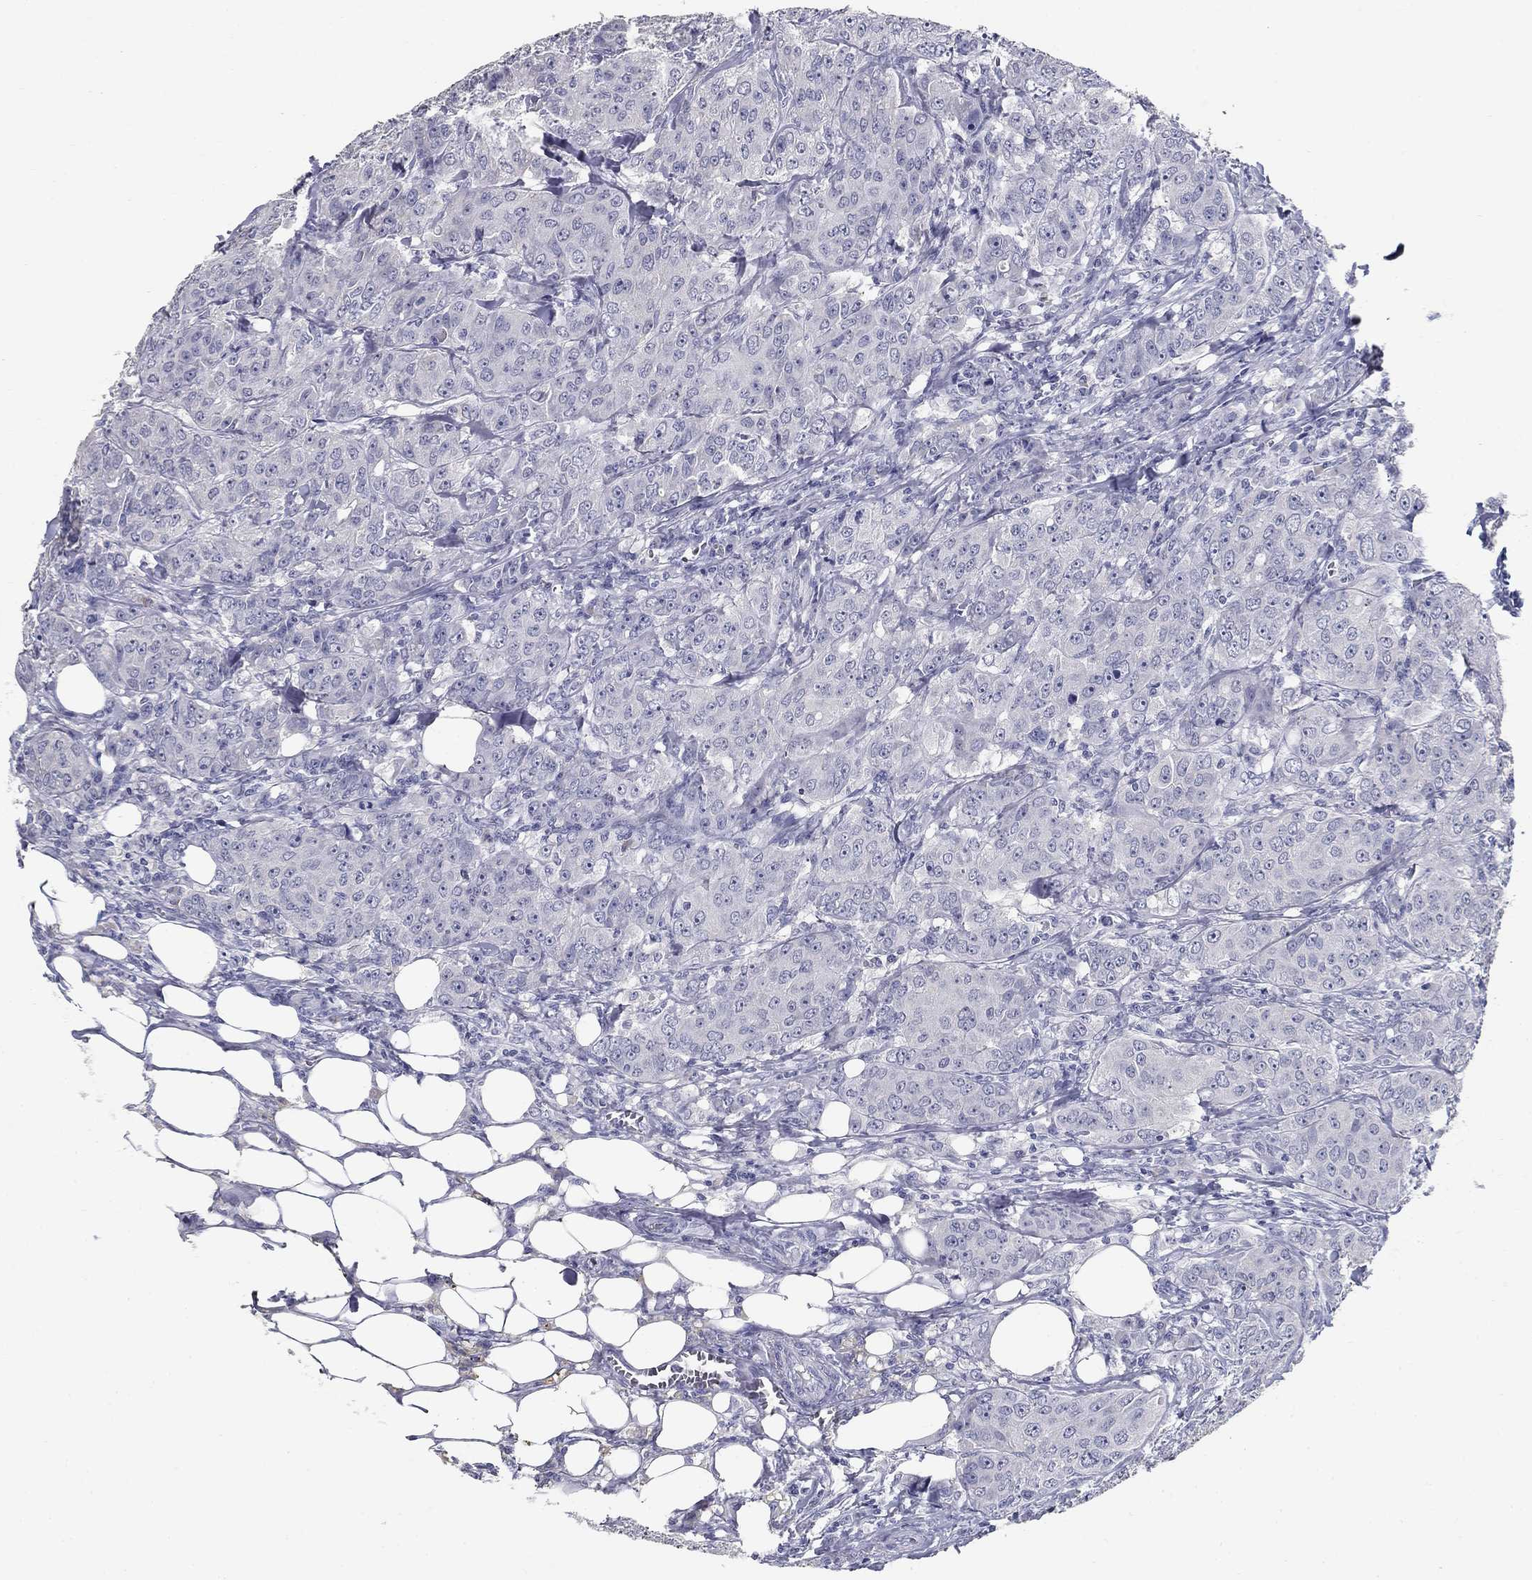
{"staining": {"intensity": "negative", "quantity": "none", "location": "none"}, "tissue": "breast cancer", "cell_type": "Tumor cells", "image_type": "cancer", "snomed": [{"axis": "morphology", "description": "Duct carcinoma"}, {"axis": "topography", "description": "Breast"}], "caption": "Micrograph shows no significant protein staining in tumor cells of breast cancer (intraductal carcinoma). The staining was performed using DAB to visualize the protein expression in brown, while the nuclei were stained in blue with hematoxylin (Magnification: 20x).", "gene": "POMC", "patient": {"sex": "female", "age": 43}}